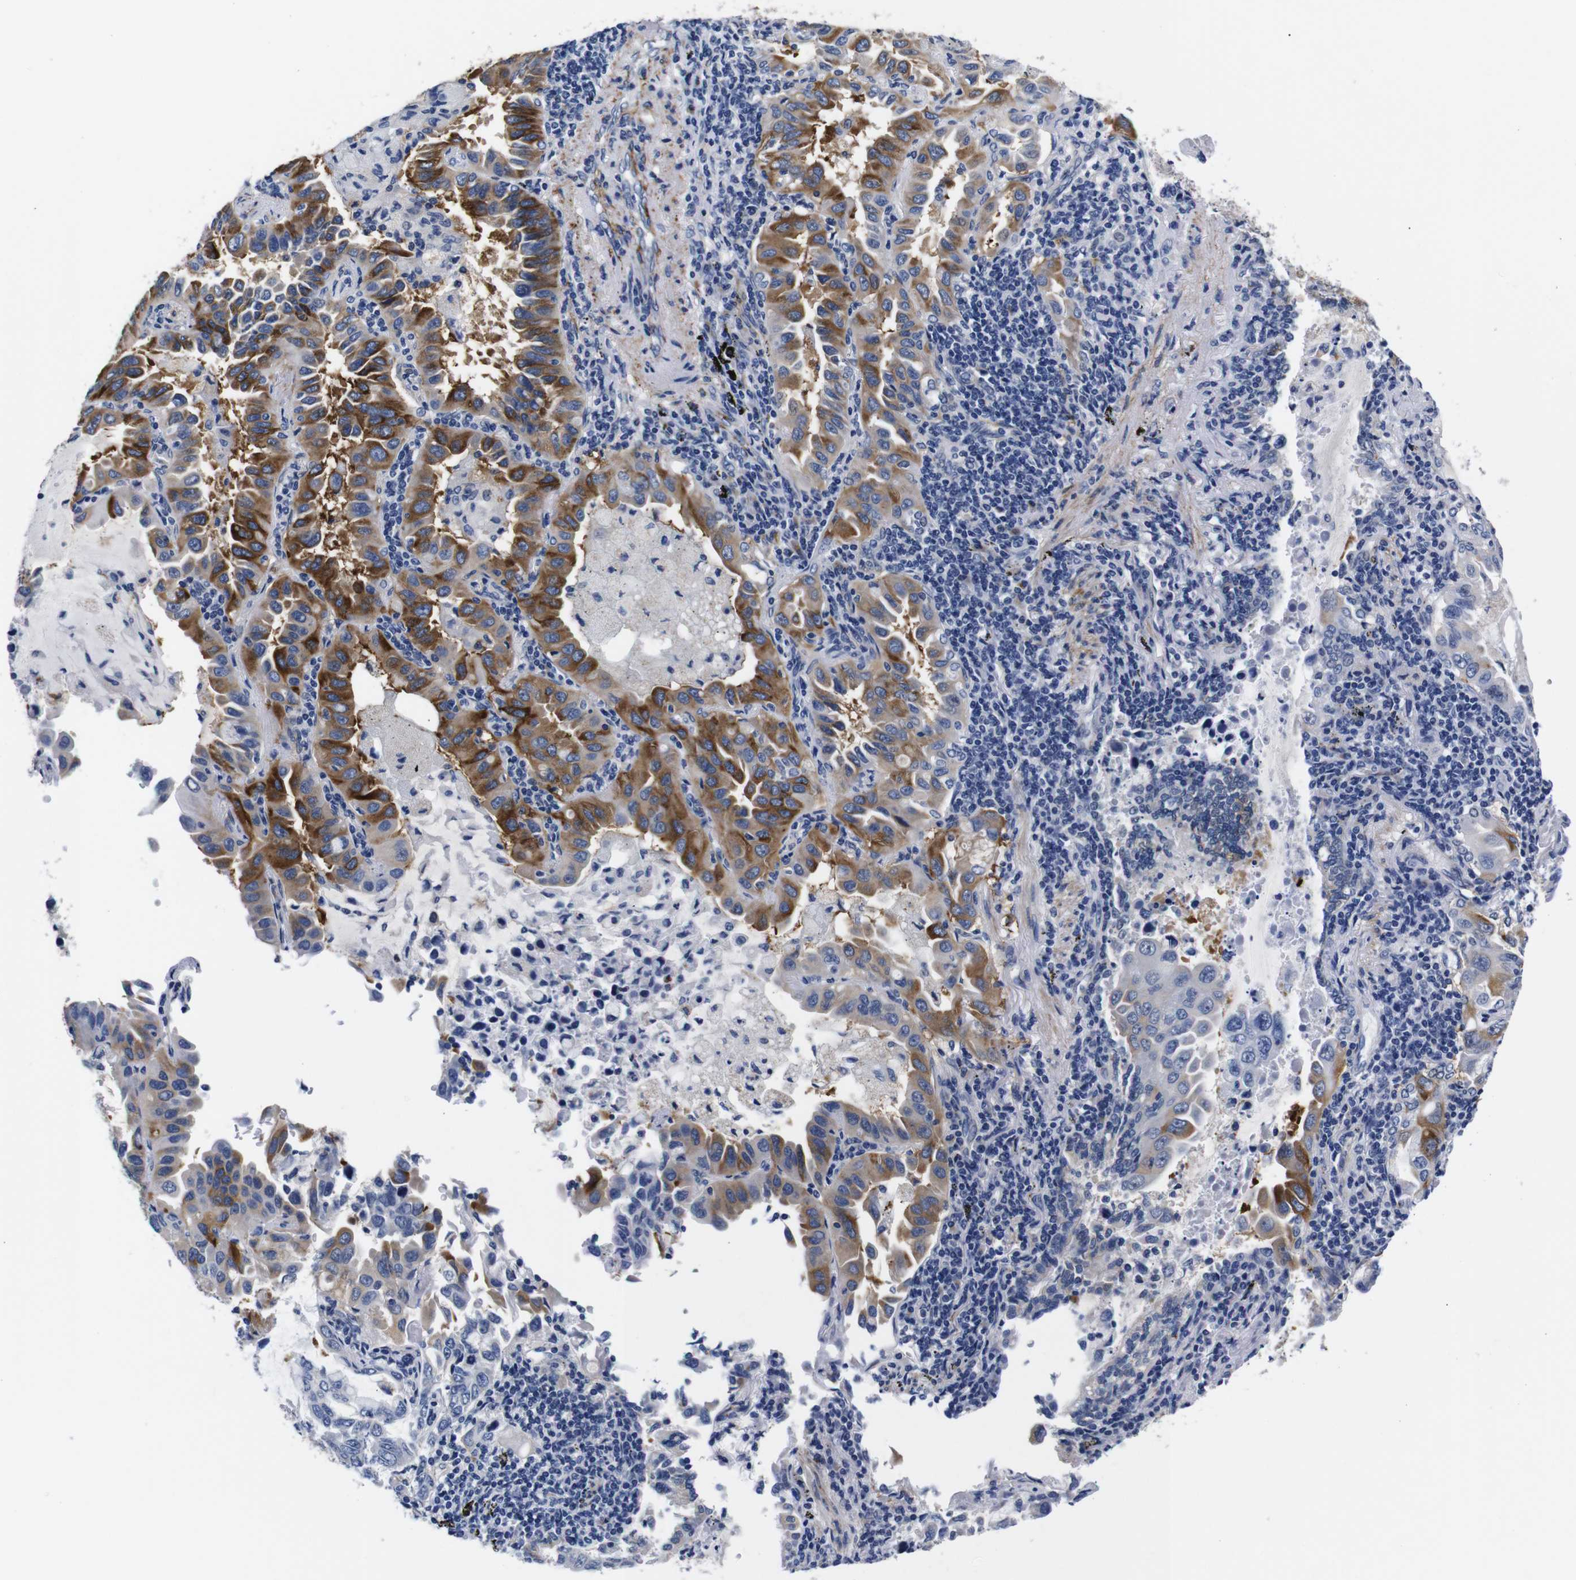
{"staining": {"intensity": "moderate", "quantity": "25%-75%", "location": "cytoplasmic/membranous"}, "tissue": "lung cancer", "cell_type": "Tumor cells", "image_type": "cancer", "snomed": [{"axis": "morphology", "description": "Adenocarcinoma, NOS"}, {"axis": "topography", "description": "Lung"}], "caption": "IHC micrograph of lung cancer (adenocarcinoma) stained for a protein (brown), which exhibits medium levels of moderate cytoplasmic/membranous expression in about 25%-75% of tumor cells.", "gene": "LRIG1", "patient": {"sex": "male", "age": 64}}